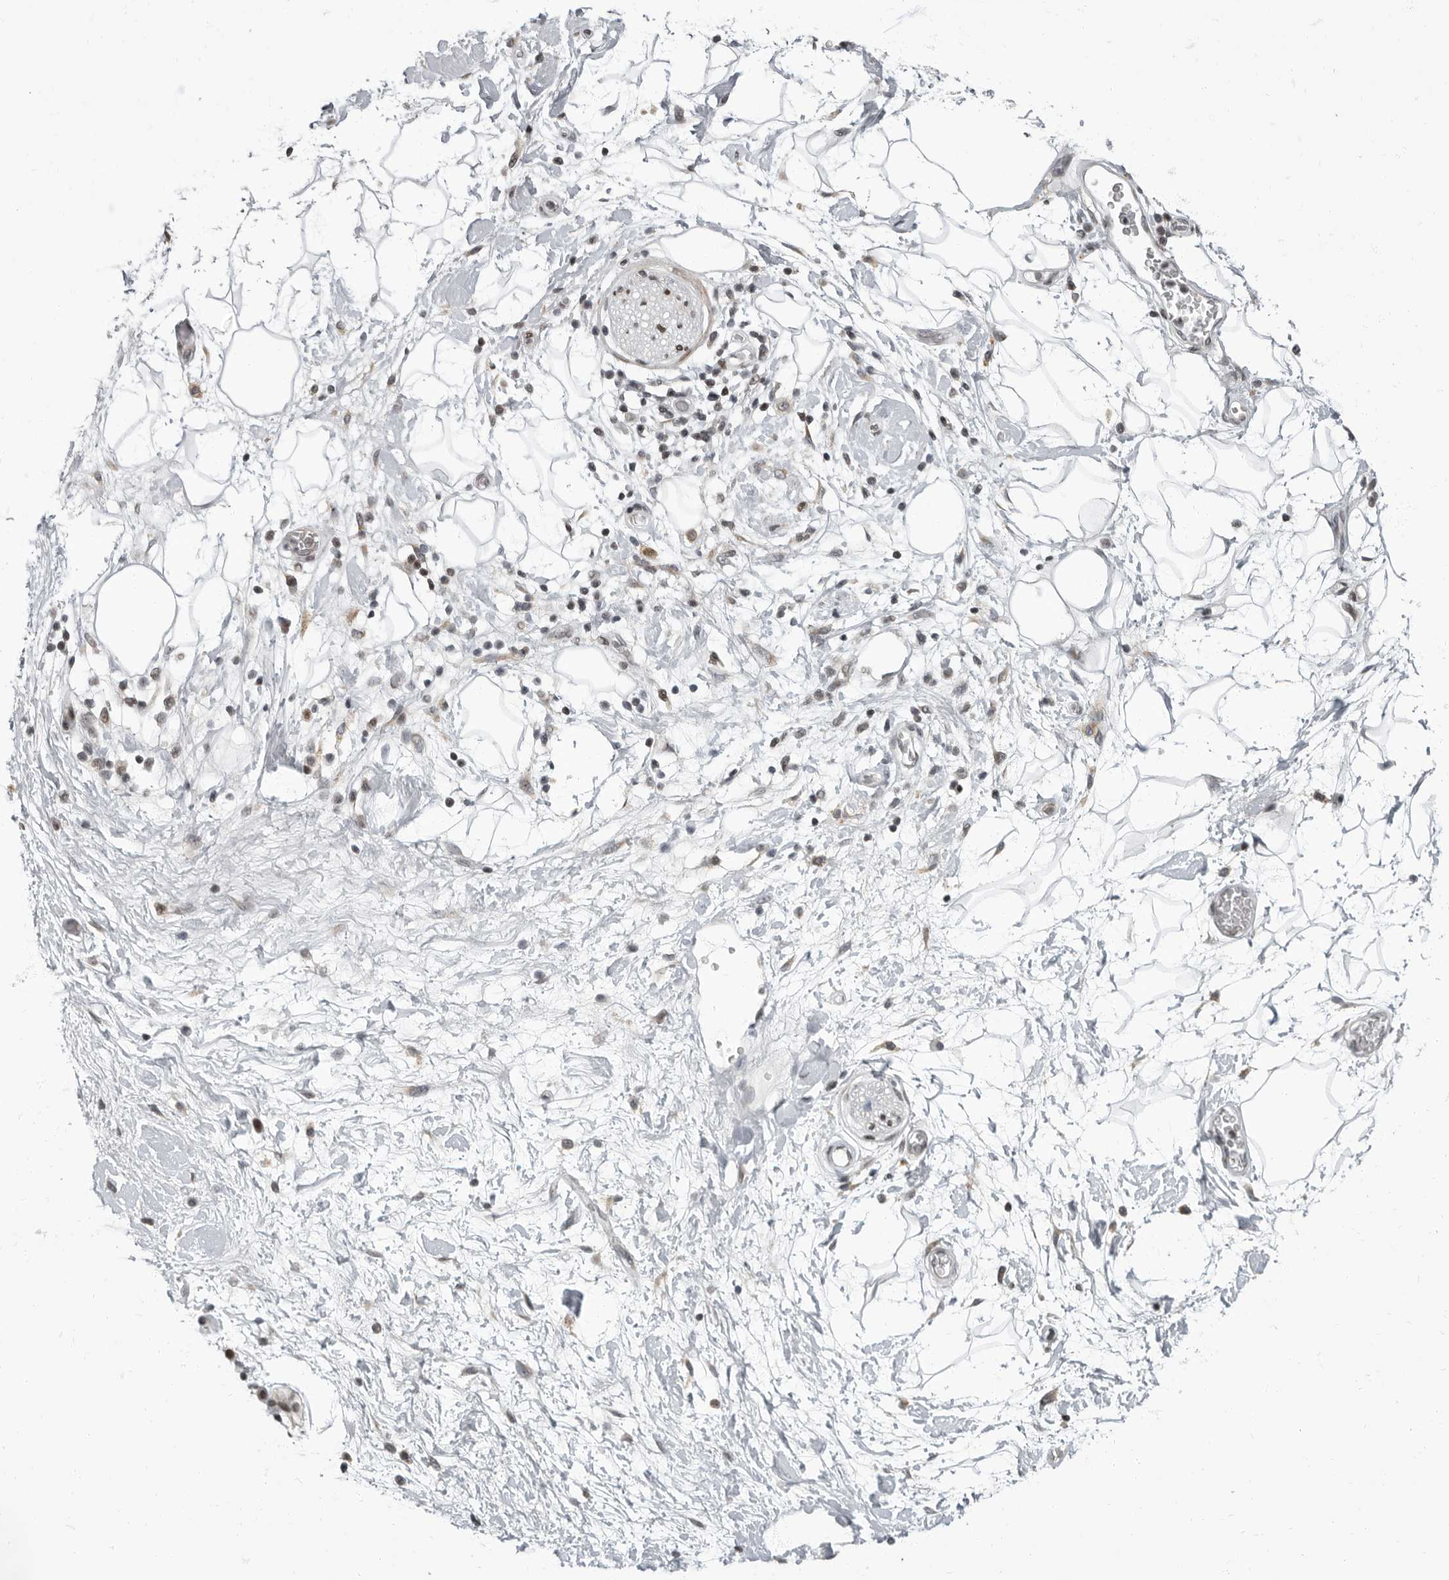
{"staining": {"intensity": "negative", "quantity": "none", "location": "none"}, "tissue": "adipose tissue", "cell_type": "Adipocytes", "image_type": "normal", "snomed": [{"axis": "morphology", "description": "Normal tissue, NOS"}, {"axis": "morphology", "description": "Adenocarcinoma, NOS"}, {"axis": "topography", "description": "Duodenum"}, {"axis": "topography", "description": "Peripheral nerve tissue"}], "caption": "Adipocytes are negative for protein expression in normal human adipose tissue. (DAB IHC with hematoxylin counter stain).", "gene": "EVI5", "patient": {"sex": "female", "age": 60}}